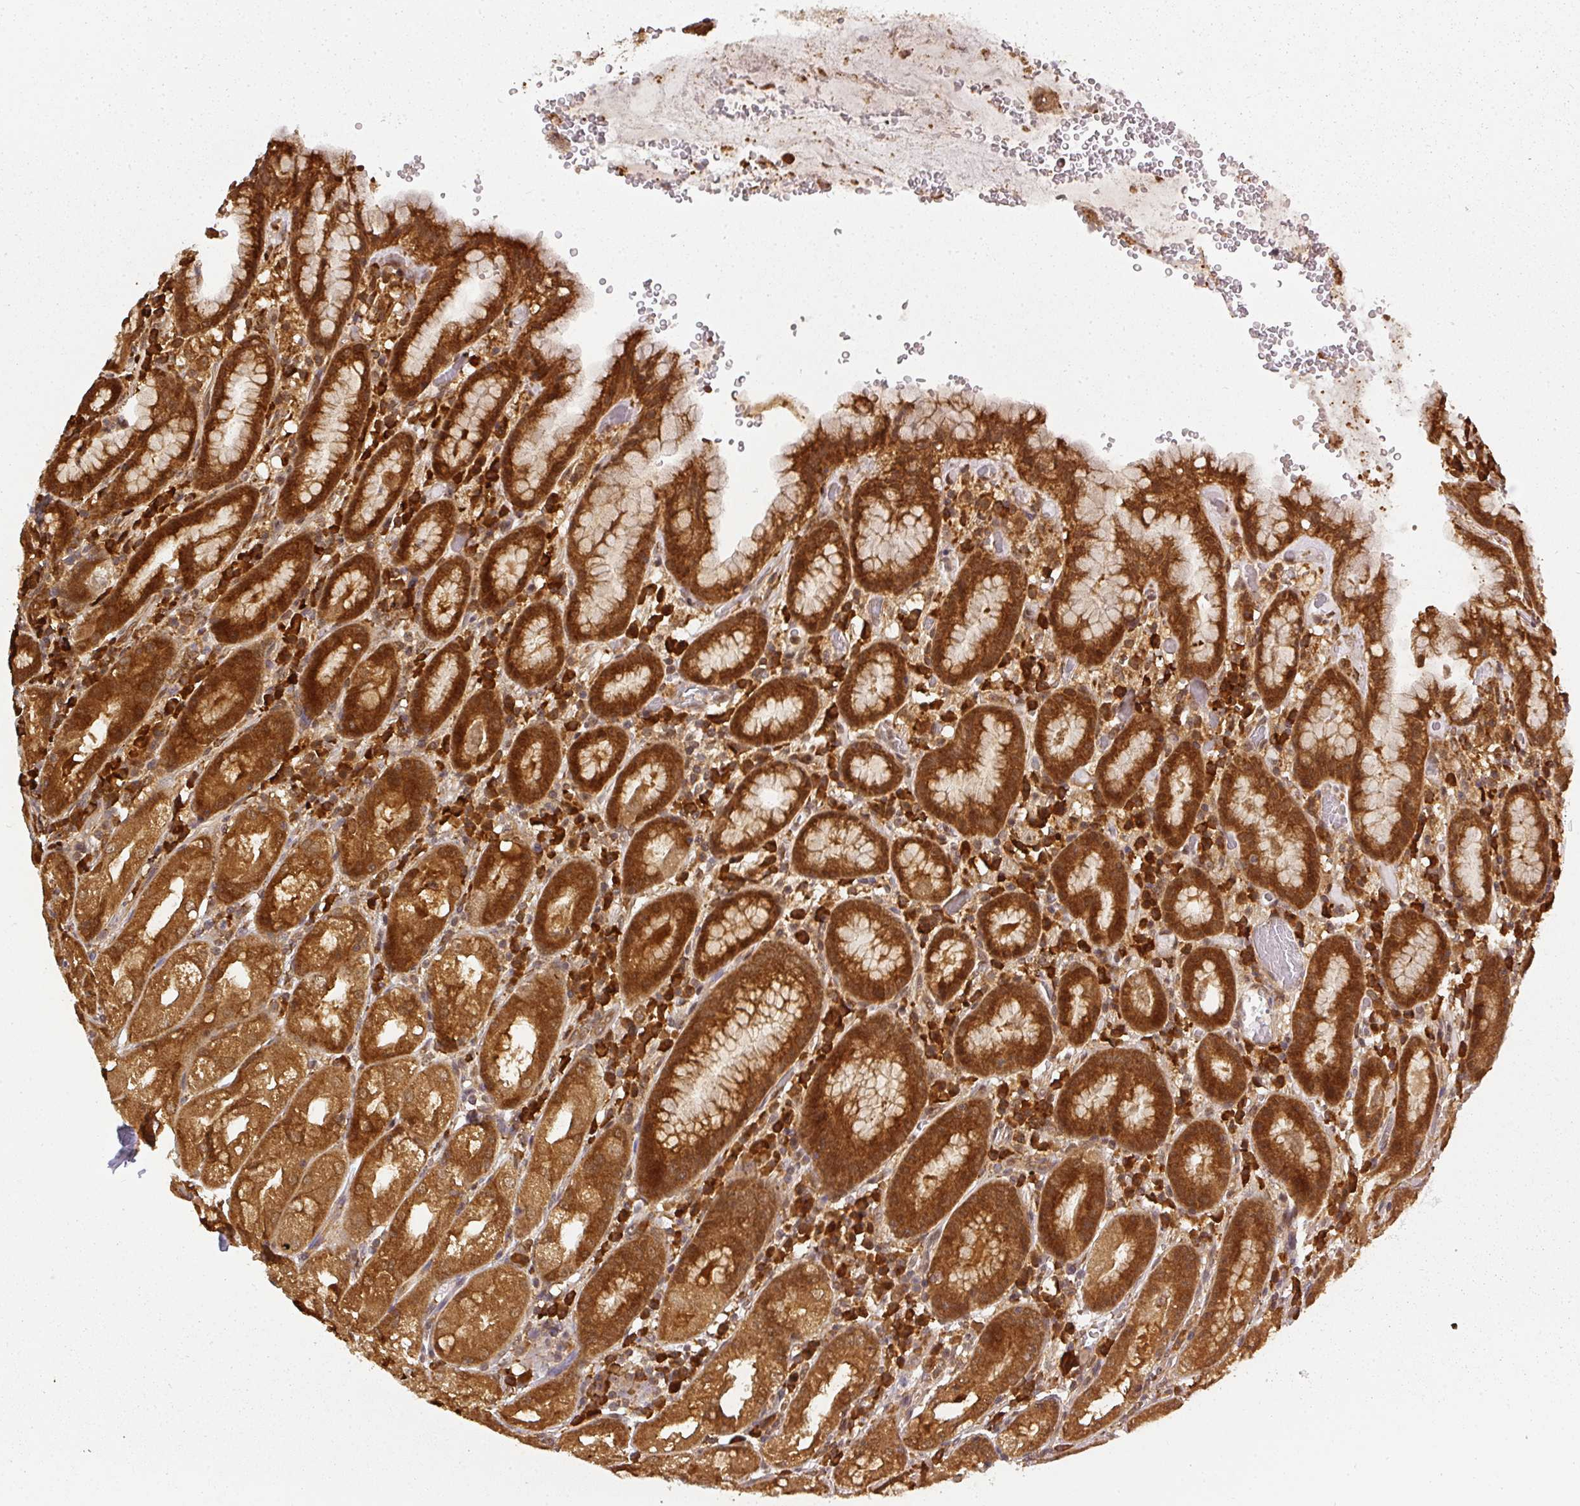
{"staining": {"intensity": "strong", "quantity": ">75%", "location": "cytoplasmic/membranous"}, "tissue": "stomach", "cell_type": "Glandular cells", "image_type": "normal", "snomed": [{"axis": "morphology", "description": "Normal tissue, NOS"}, {"axis": "topography", "description": "Stomach, upper"}], "caption": "Glandular cells display high levels of strong cytoplasmic/membranous positivity in about >75% of cells in normal stomach. The staining is performed using DAB (3,3'-diaminobenzidine) brown chromogen to label protein expression. The nuclei are counter-stained blue using hematoxylin.", "gene": "PPP6R3", "patient": {"sex": "male", "age": 52}}